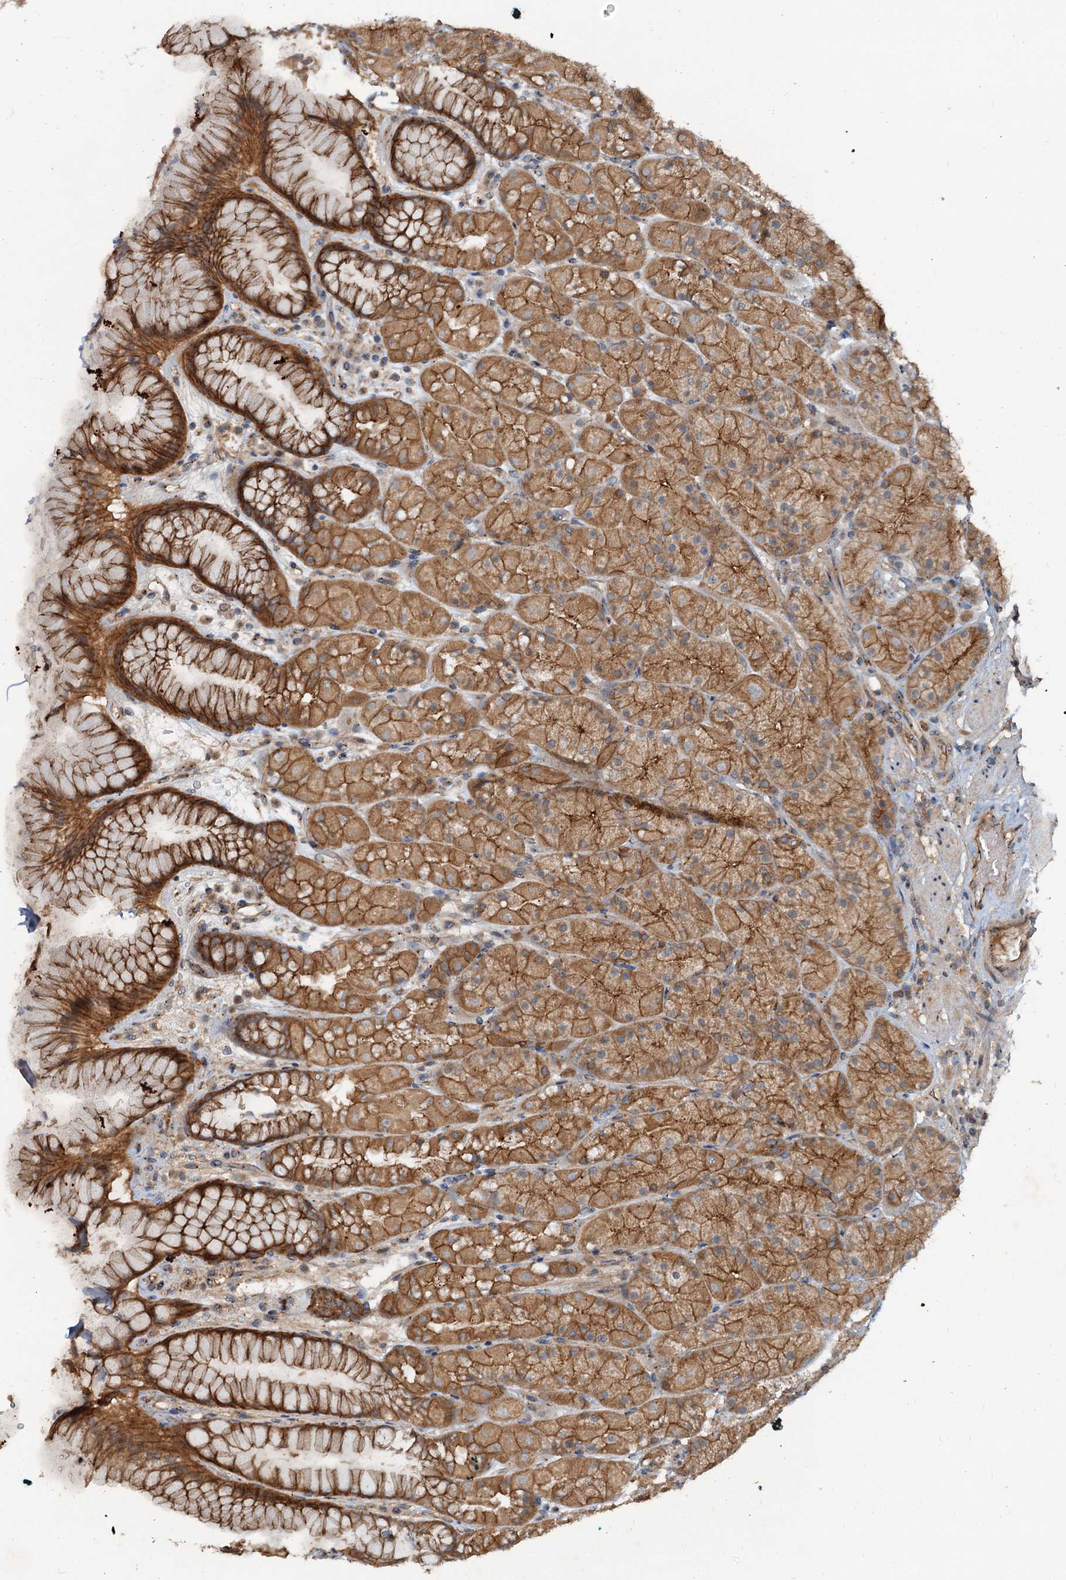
{"staining": {"intensity": "strong", "quantity": ">75%", "location": "cytoplasmic/membranous"}, "tissue": "stomach", "cell_type": "Glandular cells", "image_type": "normal", "snomed": [{"axis": "morphology", "description": "Normal tissue, NOS"}, {"axis": "topography", "description": "Stomach, upper"}, {"axis": "topography", "description": "Stomach, lower"}], "caption": "IHC micrograph of normal stomach stained for a protein (brown), which displays high levels of strong cytoplasmic/membranous staining in about >75% of glandular cells.", "gene": "CEP68", "patient": {"sex": "male", "age": 67}}